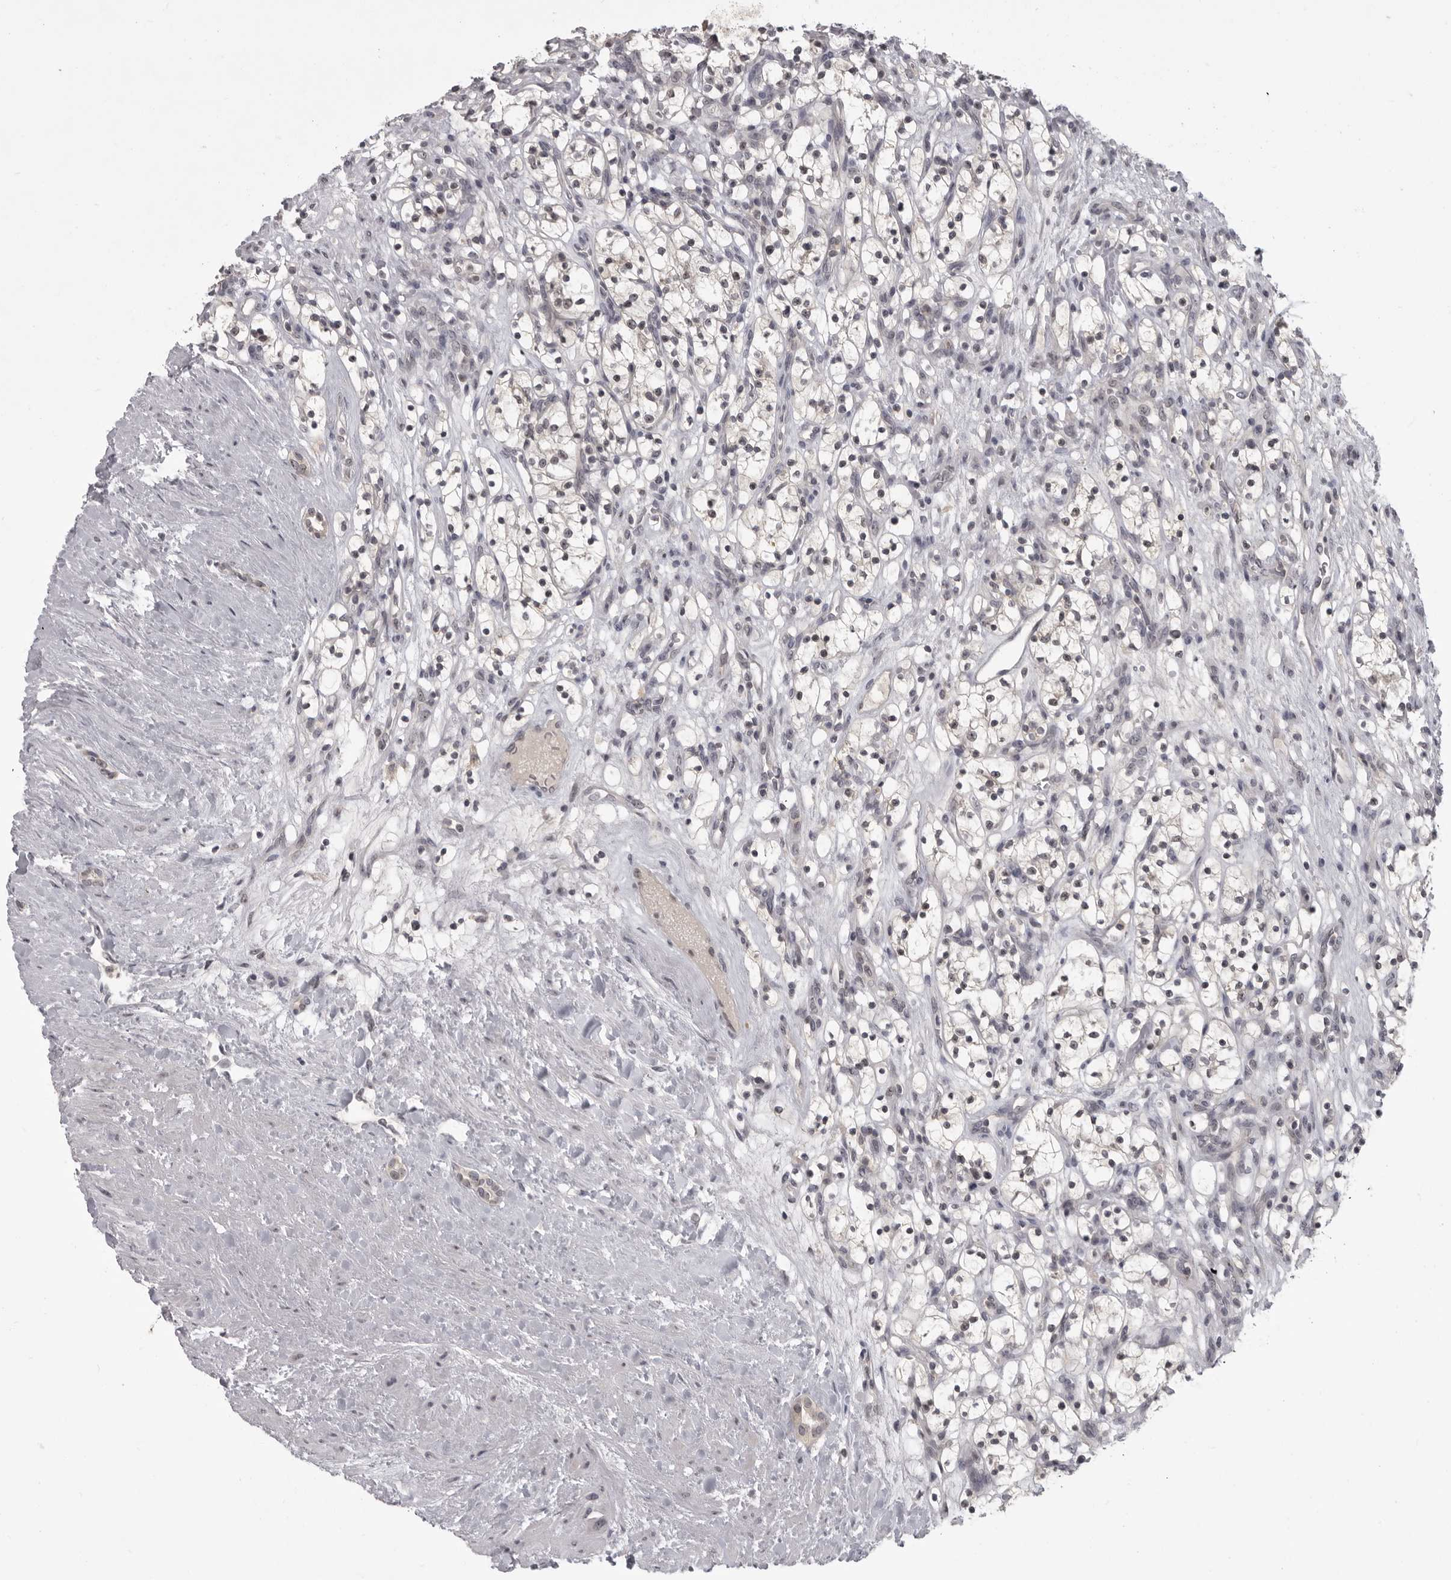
{"staining": {"intensity": "negative", "quantity": "none", "location": "none"}, "tissue": "renal cancer", "cell_type": "Tumor cells", "image_type": "cancer", "snomed": [{"axis": "morphology", "description": "Adenocarcinoma, NOS"}, {"axis": "topography", "description": "Kidney"}], "caption": "A high-resolution photomicrograph shows IHC staining of renal adenocarcinoma, which displays no significant positivity in tumor cells.", "gene": "MRTO4", "patient": {"sex": "female", "age": 57}}